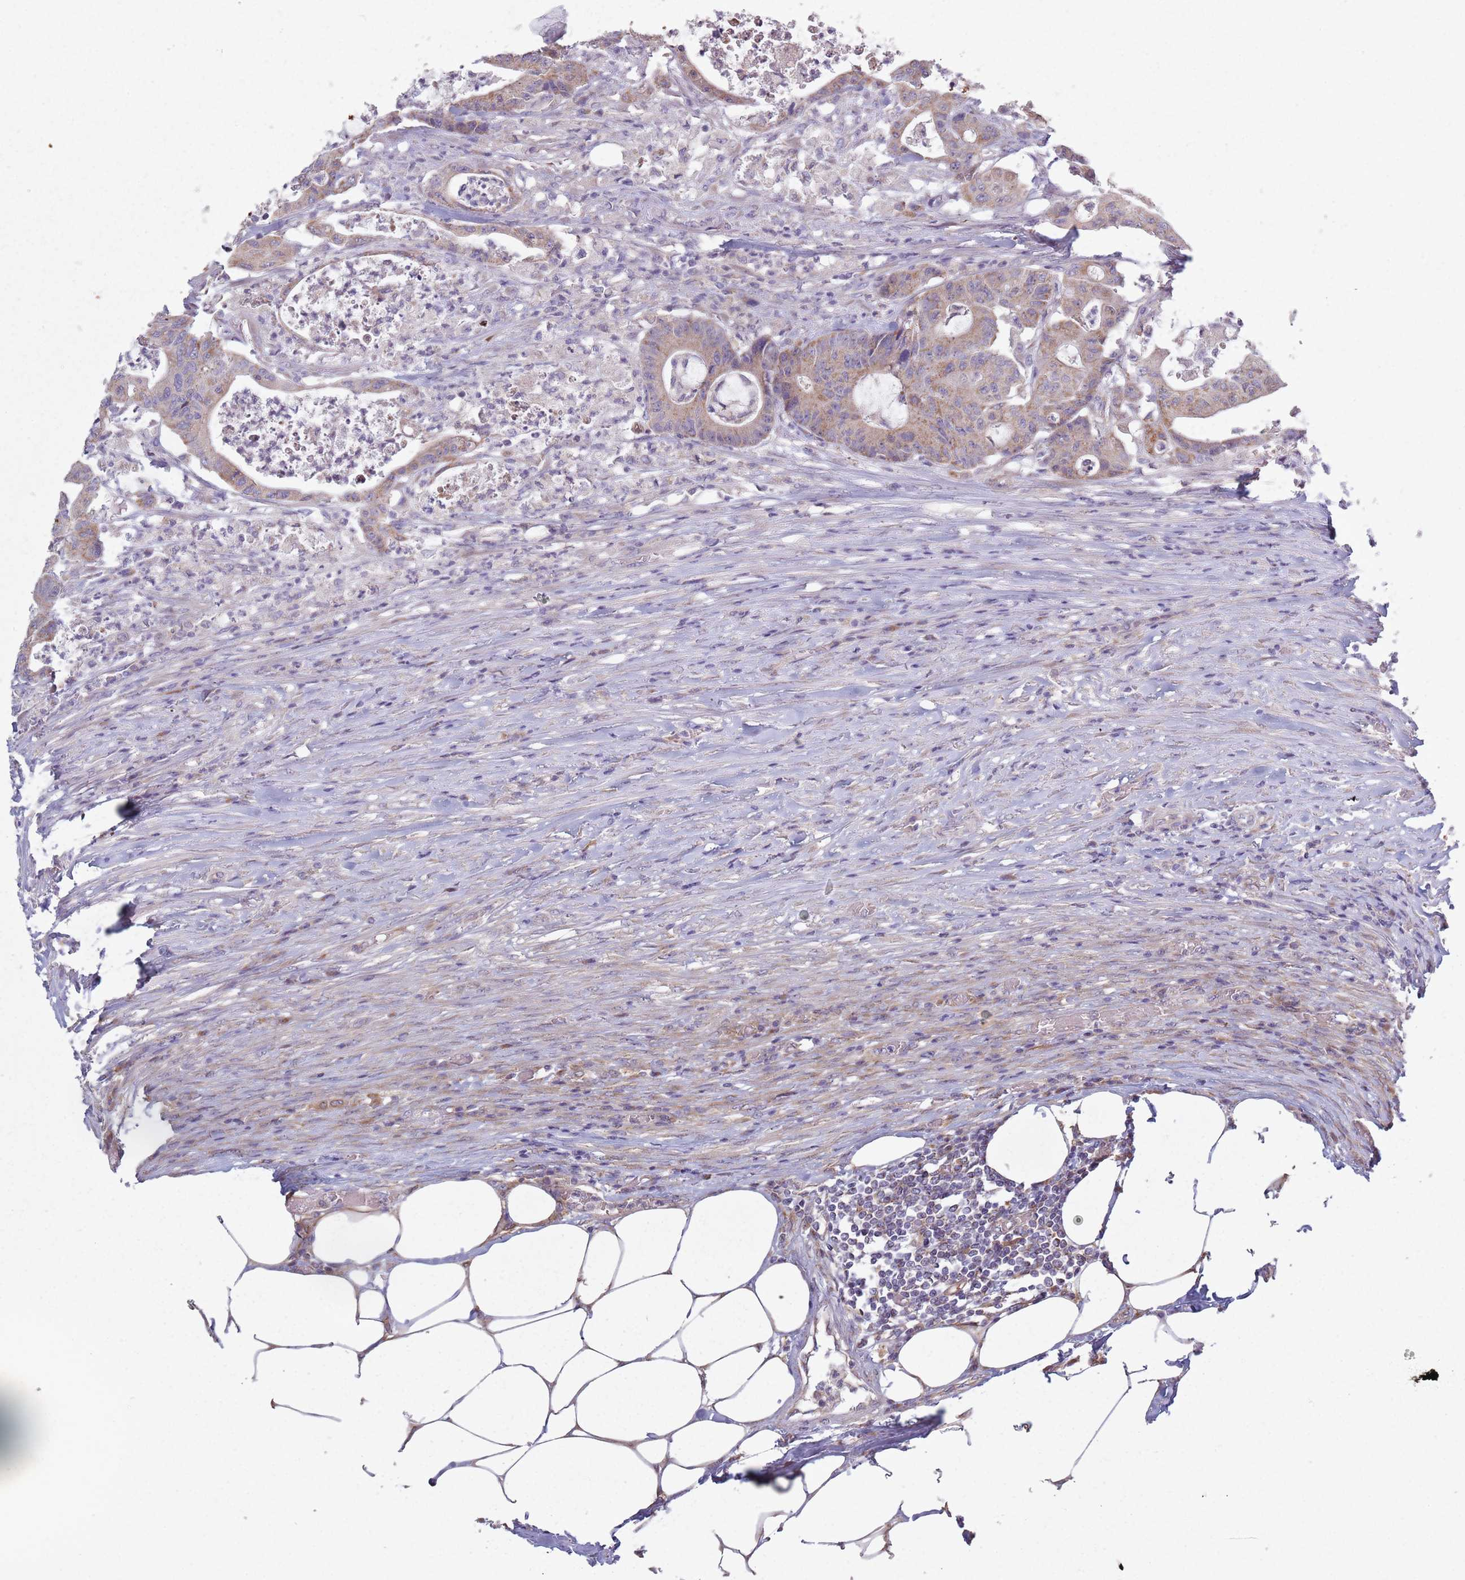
{"staining": {"intensity": "weak", "quantity": ">75%", "location": "cytoplasmic/membranous"}, "tissue": "colorectal cancer", "cell_type": "Tumor cells", "image_type": "cancer", "snomed": [{"axis": "morphology", "description": "Adenocarcinoma, NOS"}, {"axis": "topography", "description": "Colon"}], "caption": "Protein analysis of adenocarcinoma (colorectal) tissue displays weak cytoplasmic/membranous positivity in approximately >75% of tumor cells. (Brightfield microscopy of DAB IHC at high magnification).", "gene": "COQ5", "patient": {"sex": "female", "age": 84}}